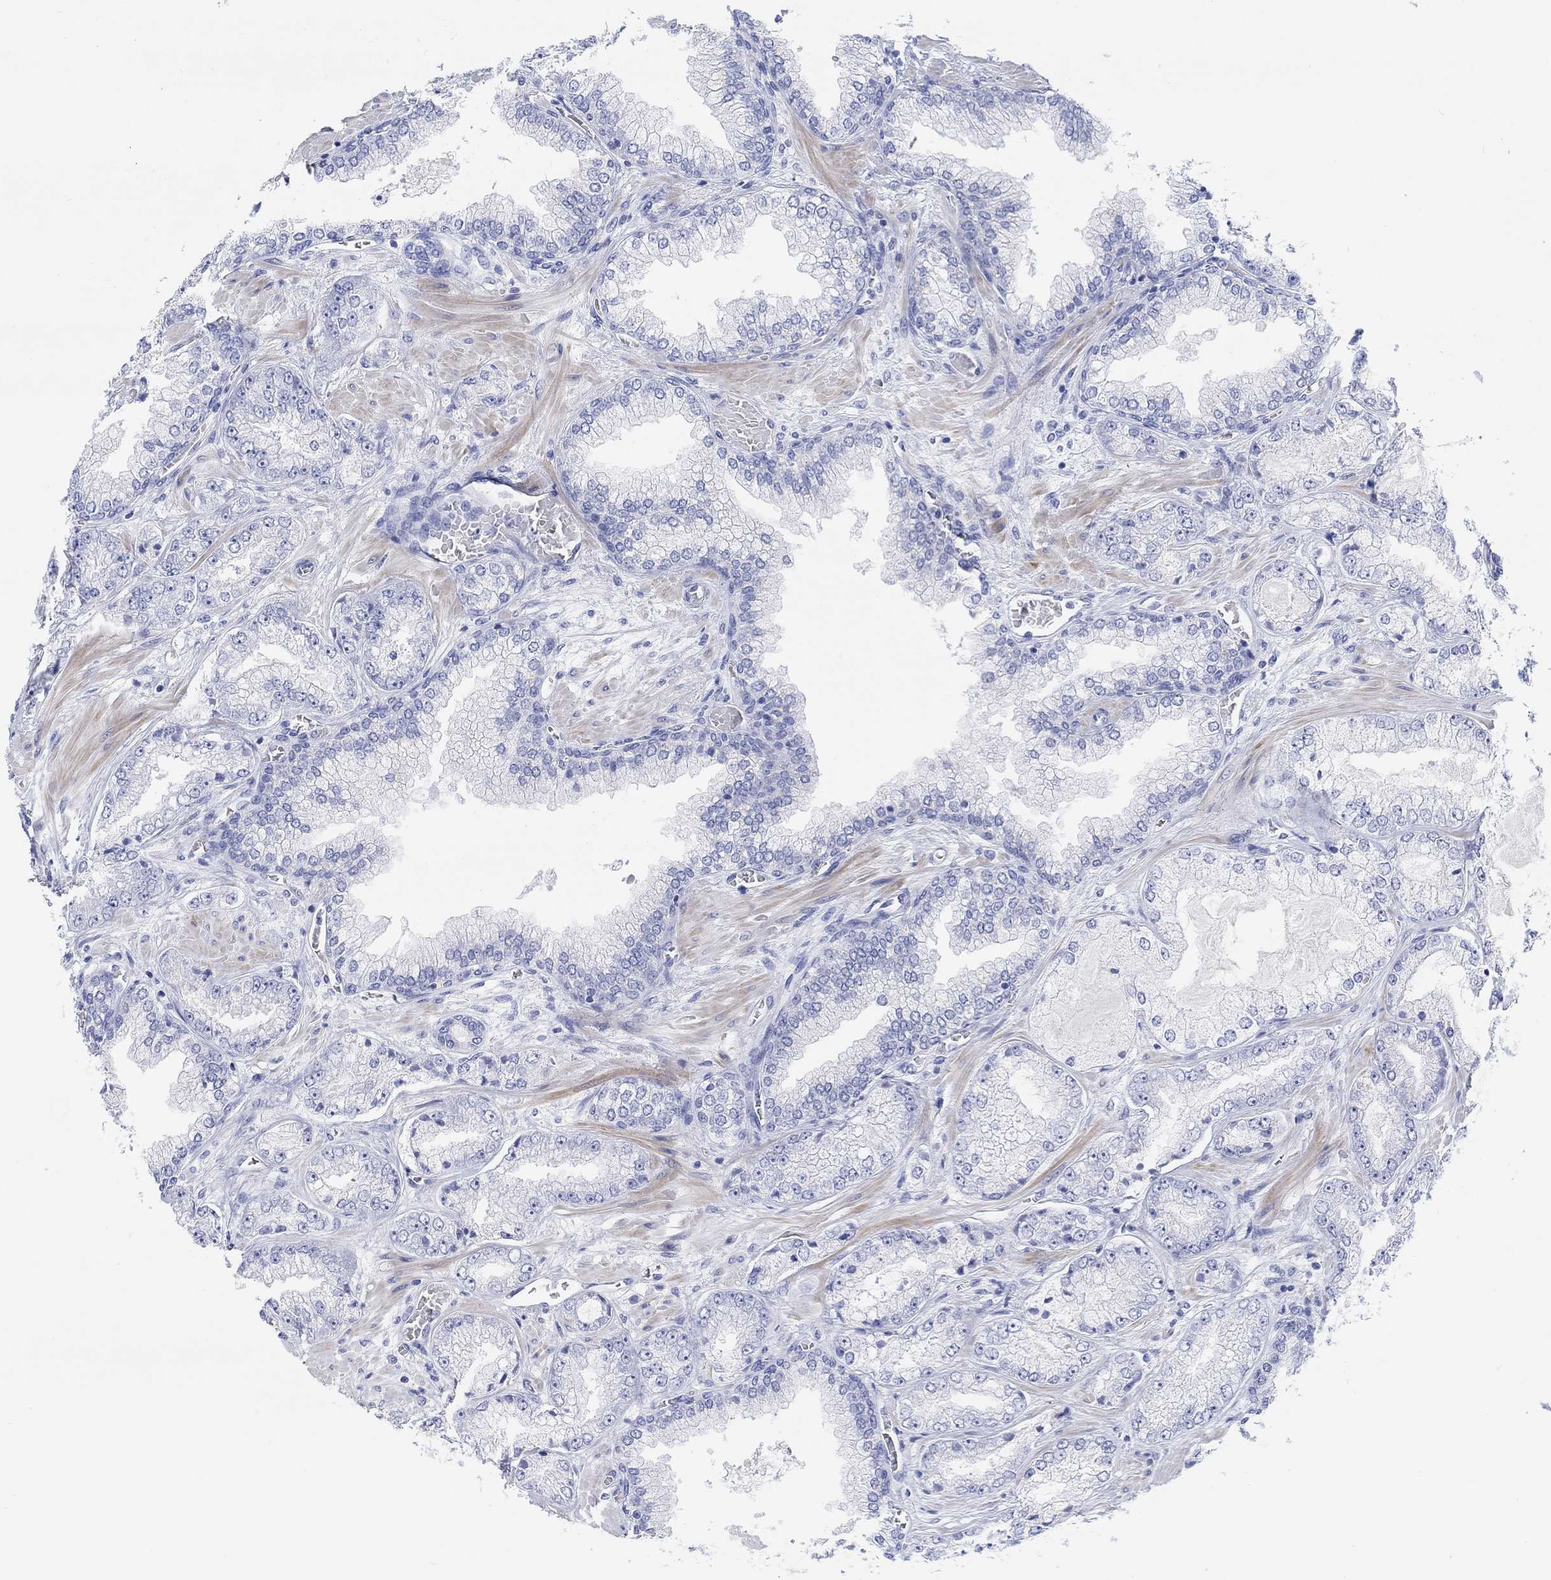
{"staining": {"intensity": "negative", "quantity": "none", "location": "none"}, "tissue": "prostate cancer", "cell_type": "Tumor cells", "image_type": "cancer", "snomed": [{"axis": "morphology", "description": "Adenocarcinoma, Low grade"}, {"axis": "topography", "description": "Prostate"}], "caption": "Prostate cancer (adenocarcinoma (low-grade)) was stained to show a protein in brown. There is no significant expression in tumor cells.", "gene": "XIRP2", "patient": {"sex": "male", "age": 57}}